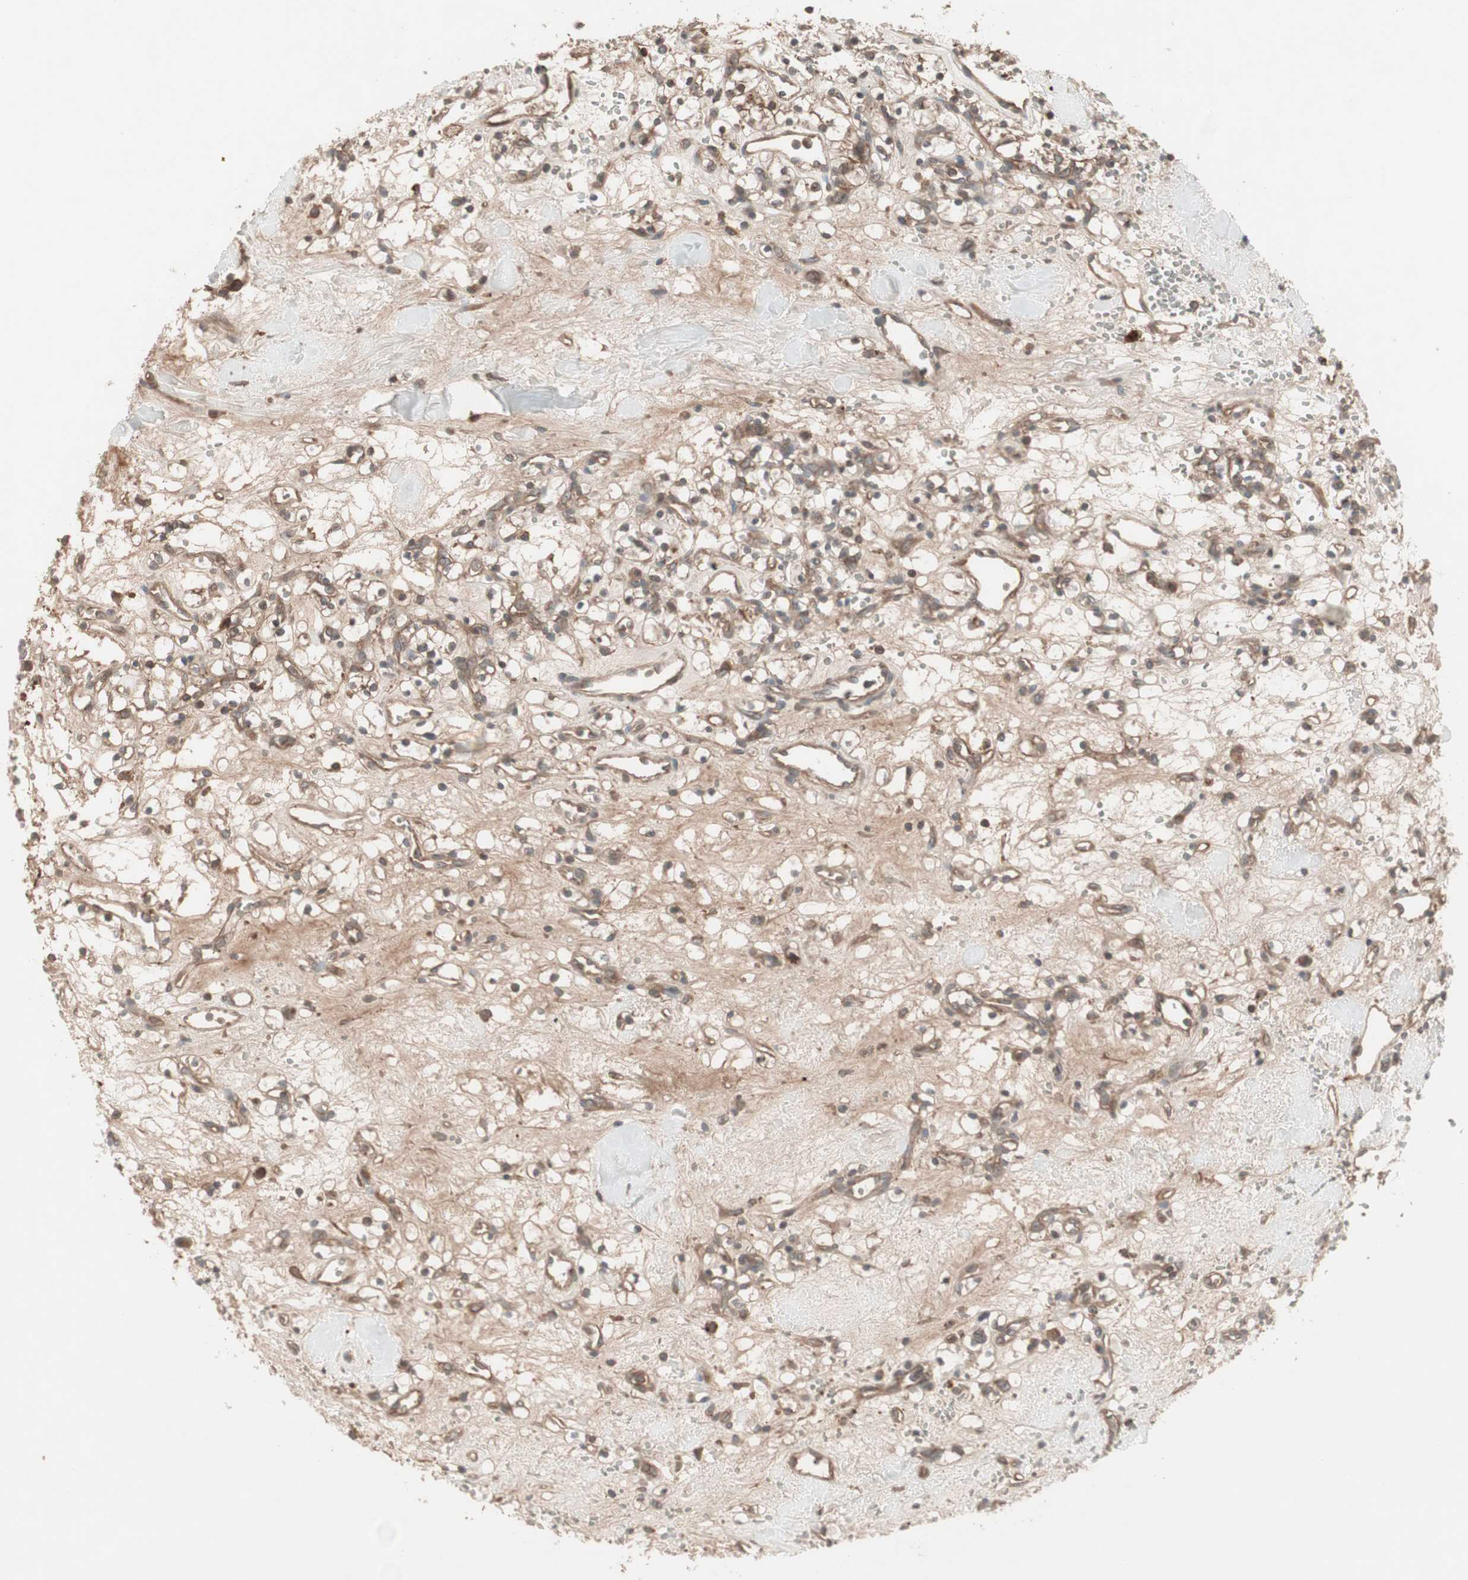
{"staining": {"intensity": "moderate", "quantity": ">75%", "location": "cytoplasmic/membranous"}, "tissue": "renal cancer", "cell_type": "Tumor cells", "image_type": "cancer", "snomed": [{"axis": "morphology", "description": "Adenocarcinoma, NOS"}, {"axis": "topography", "description": "Kidney"}], "caption": "There is medium levels of moderate cytoplasmic/membranous positivity in tumor cells of adenocarcinoma (renal), as demonstrated by immunohistochemical staining (brown color).", "gene": "TFPI", "patient": {"sex": "female", "age": 60}}